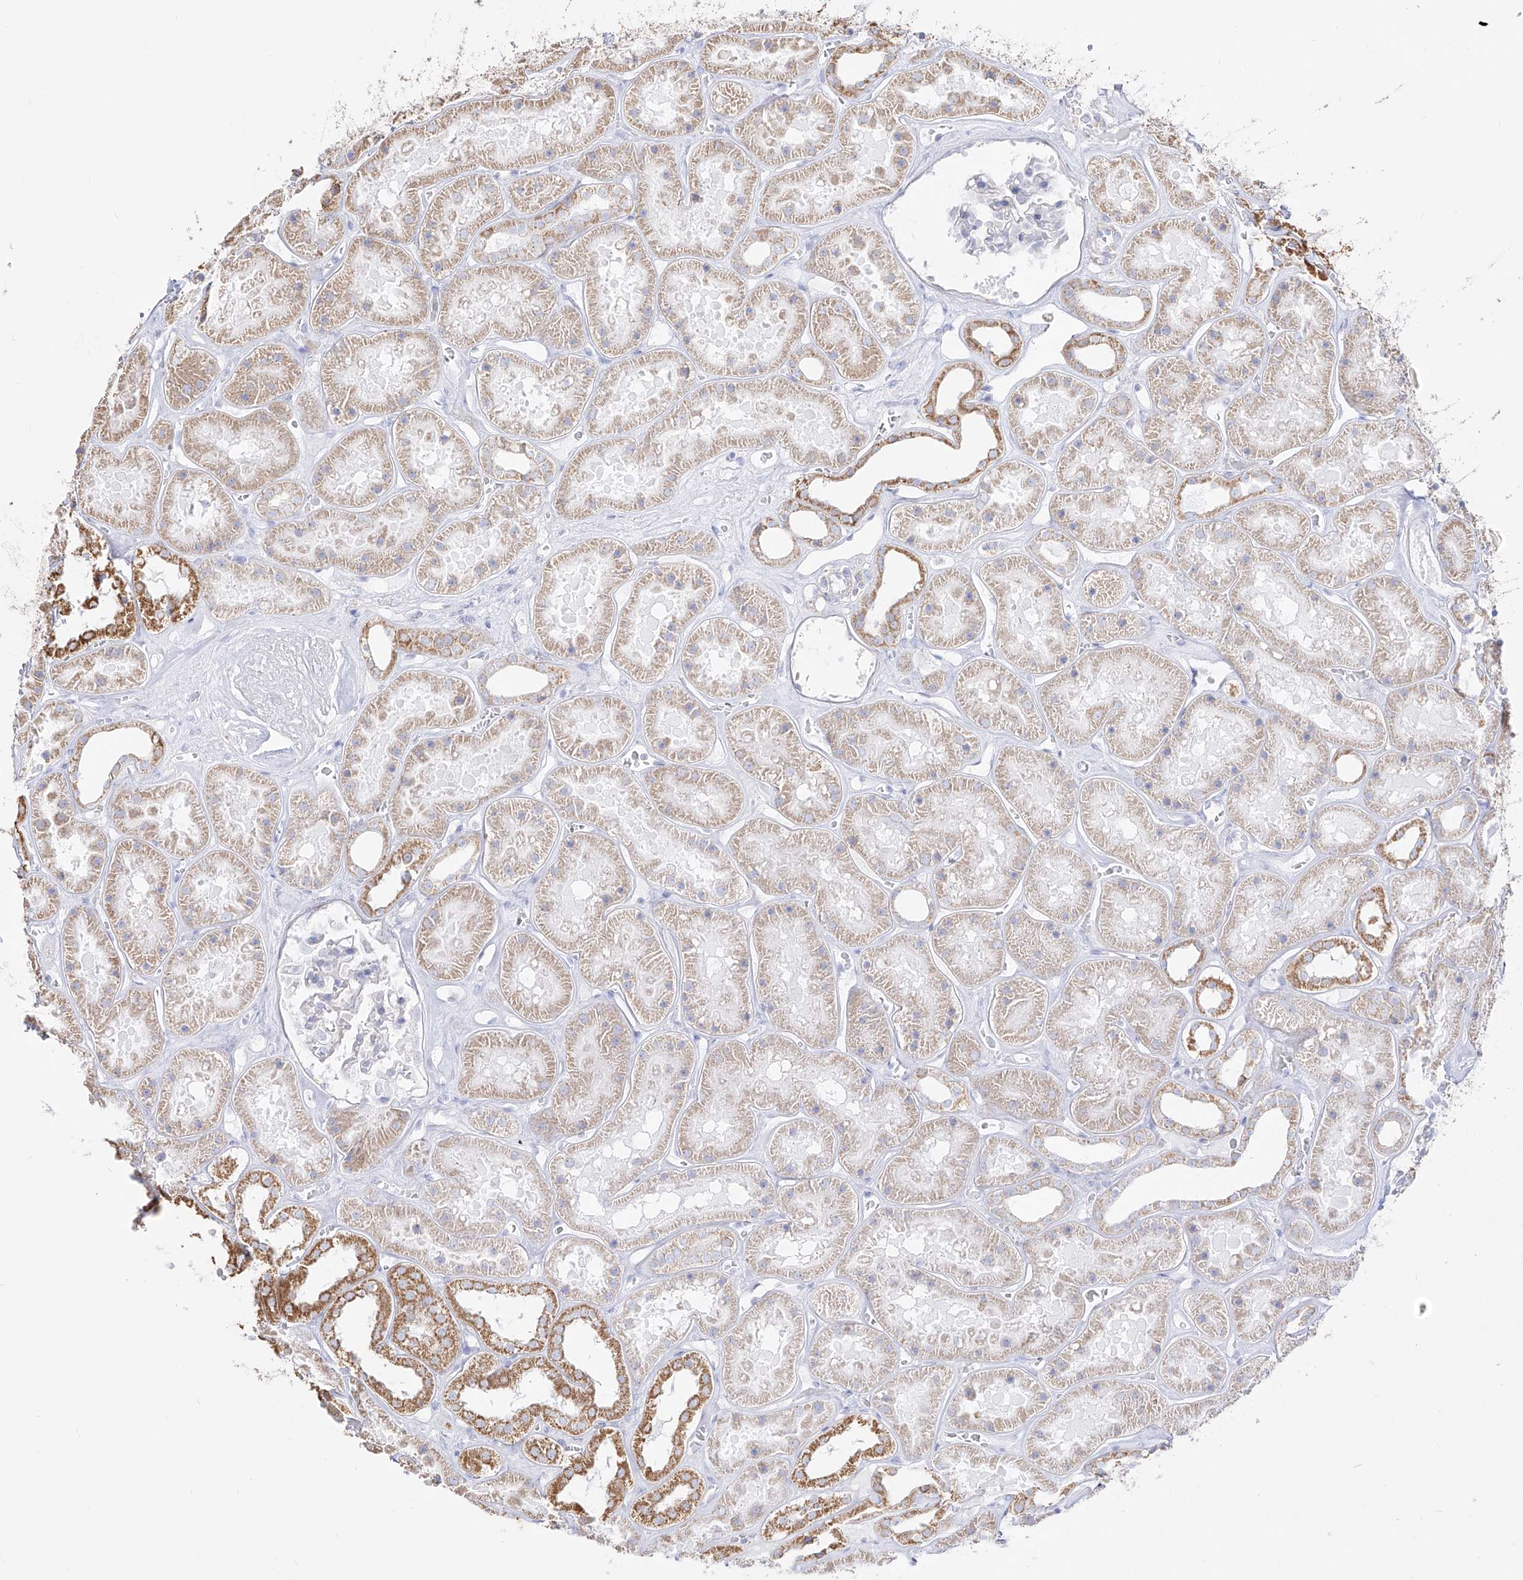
{"staining": {"intensity": "weak", "quantity": "25%-75%", "location": "cytoplasmic/membranous"}, "tissue": "kidney", "cell_type": "Cells in glomeruli", "image_type": "normal", "snomed": [{"axis": "morphology", "description": "Normal tissue, NOS"}, {"axis": "topography", "description": "Kidney"}], "caption": "Kidney stained with DAB (3,3'-diaminobenzidine) immunohistochemistry (IHC) reveals low levels of weak cytoplasmic/membranous staining in about 25%-75% of cells in glomeruli. Ihc stains the protein of interest in brown and the nuclei are stained blue.", "gene": "RCHY1", "patient": {"sex": "female", "age": 41}}